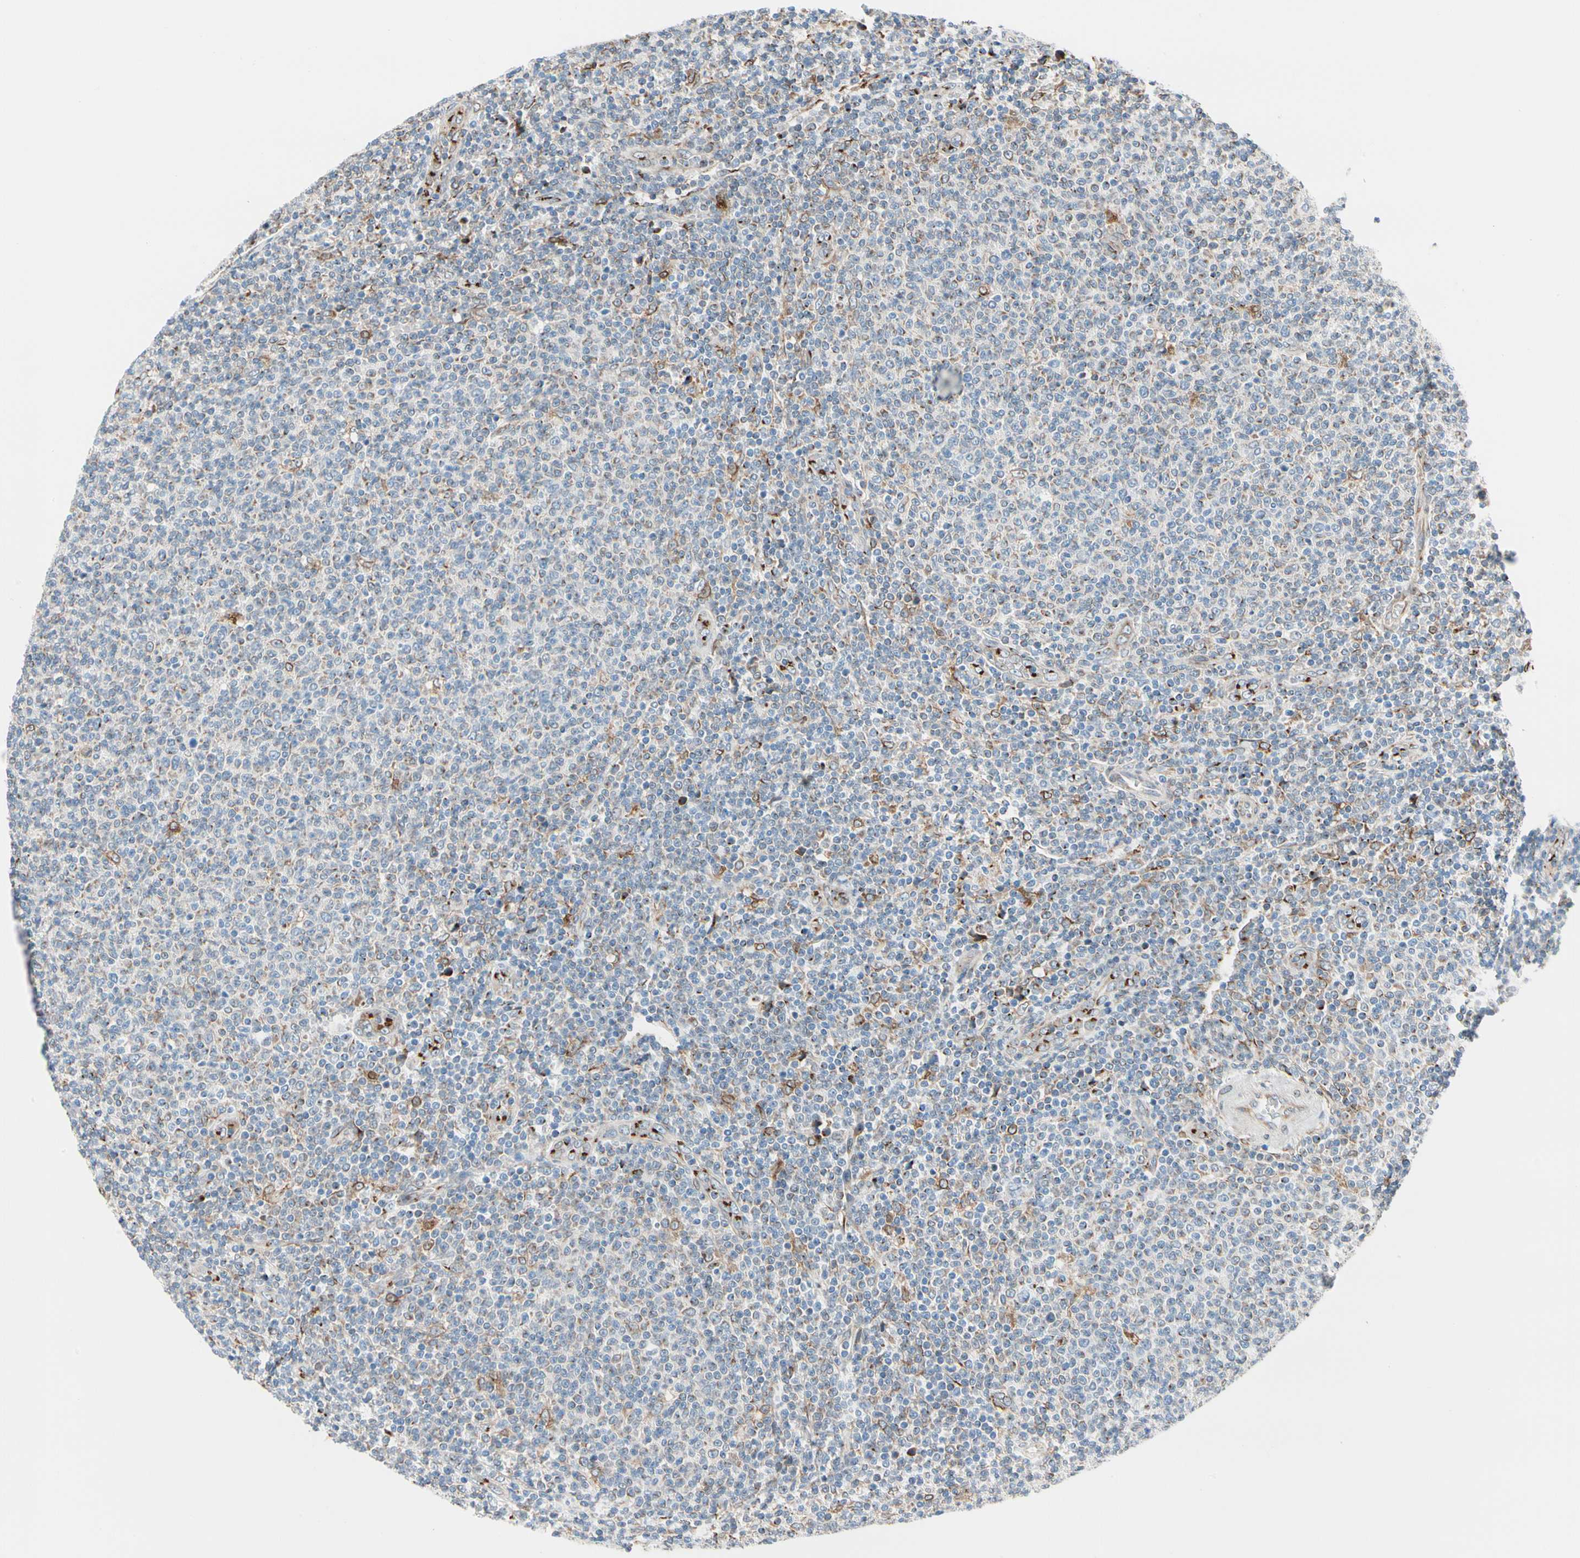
{"staining": {"intensity": "negative", "quantity": "none", "location": "none"}, "tissue": "lymphoma", "cell_type": "Tumor cells", "image_type": "cancer", "snomed": [{"axis": "morphology", "description": "Malignant lymphoma, non-Hodgkin's type, Low grade"}, {"axis": "topography", "description": "Lymph node"}], "caption": "Tumor cells are negative for brown protein staining in lymphoma.", "gene": "NUCB1", "patient": {"sex": "male", "age": 66}}